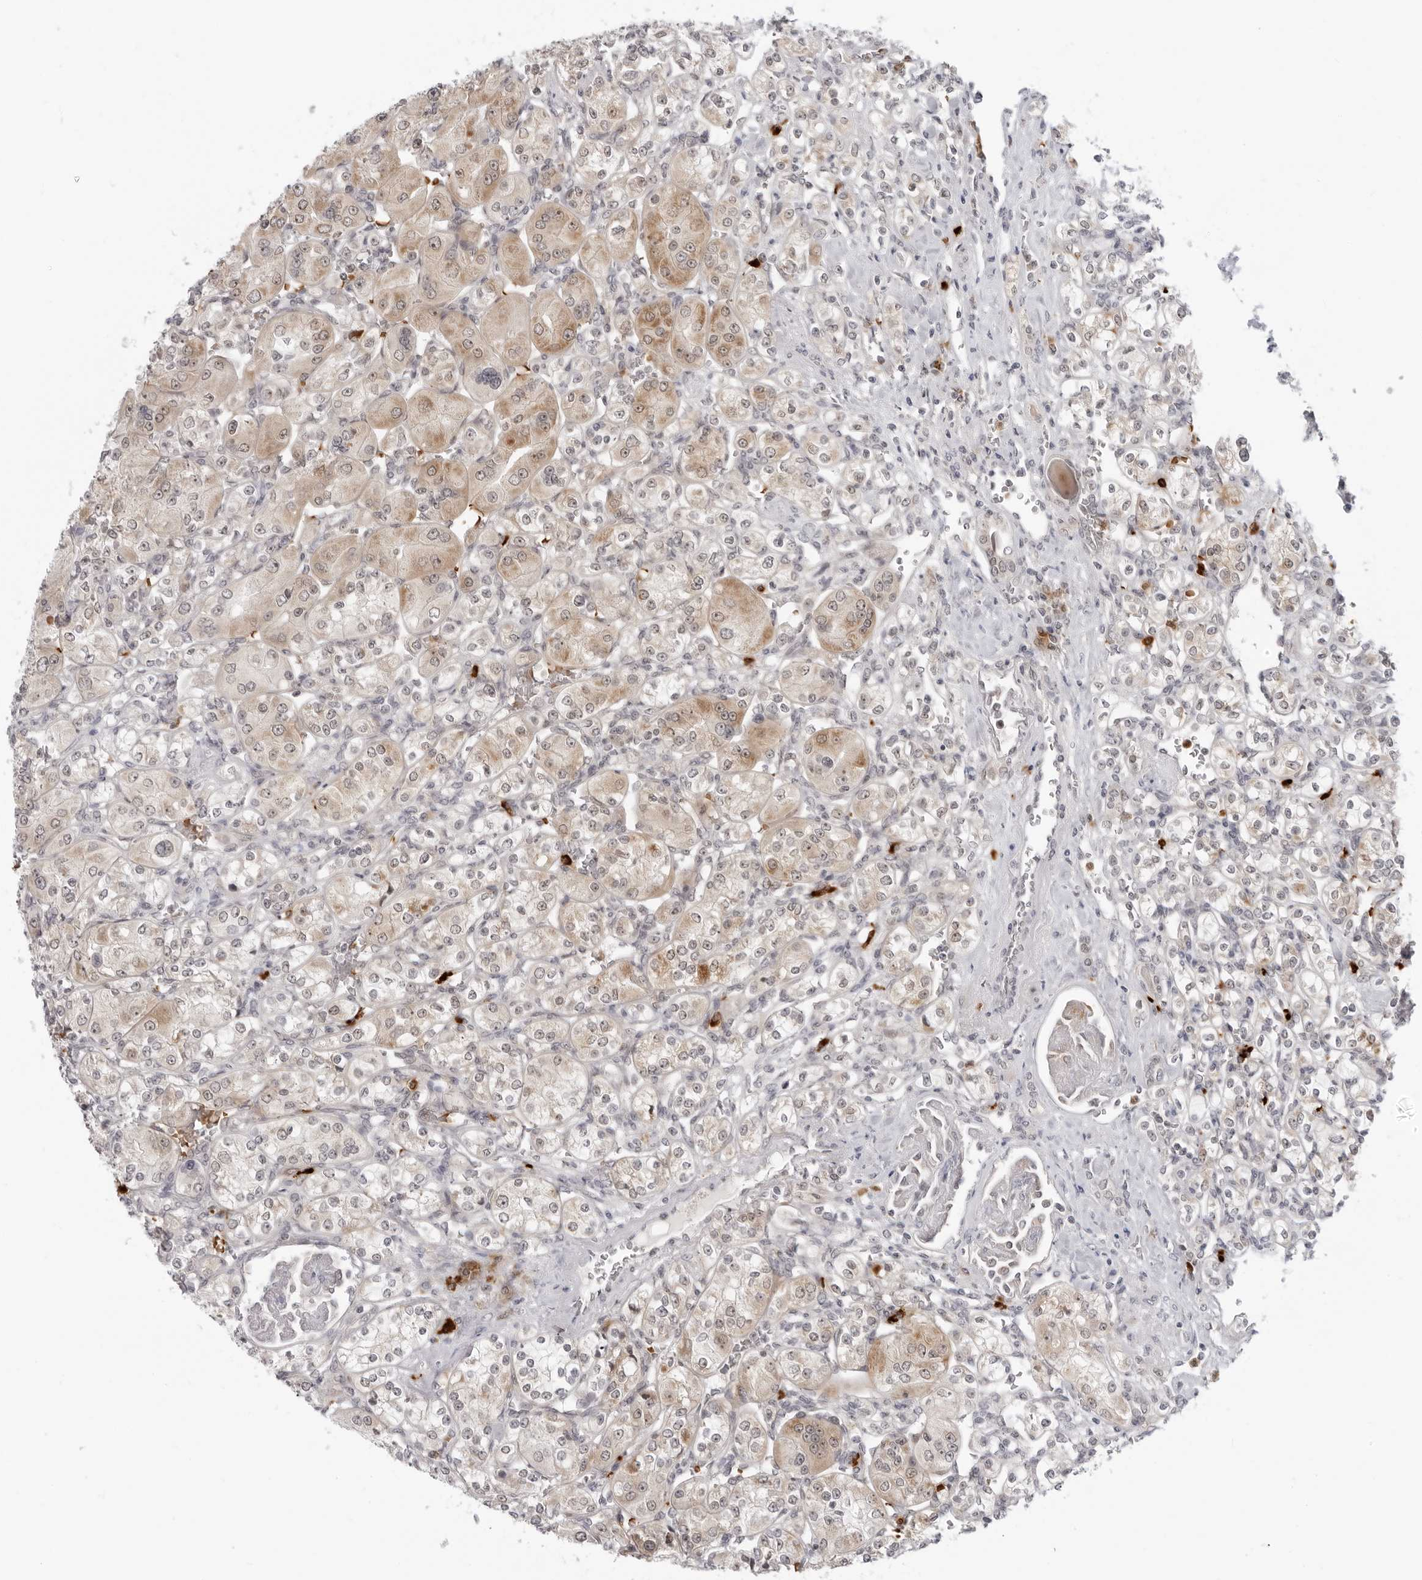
{"staining": {"intensity": "weak", "quantity": "25%-75%", "location": "cytoplasmic/membranous"}, "tissue": "renal cancer", "cell_type": "Tumor cells", "image_type": "cancer", "snomed": [{"axis": "morphology", "description": "Adenocarcinoma, NOS"}, {"axis": "topography", "description": "Kidney"}], "caption": "An immunohistochemistry histopathology image of neoplastic tissue is shown. Protein staining in brown shows weak cytoplasmic/membranous positivity in adenocarcinoma (renal) within tumor cells.", "gene": "SUGCT", "patient": {"sex": "male", "age": 77}}